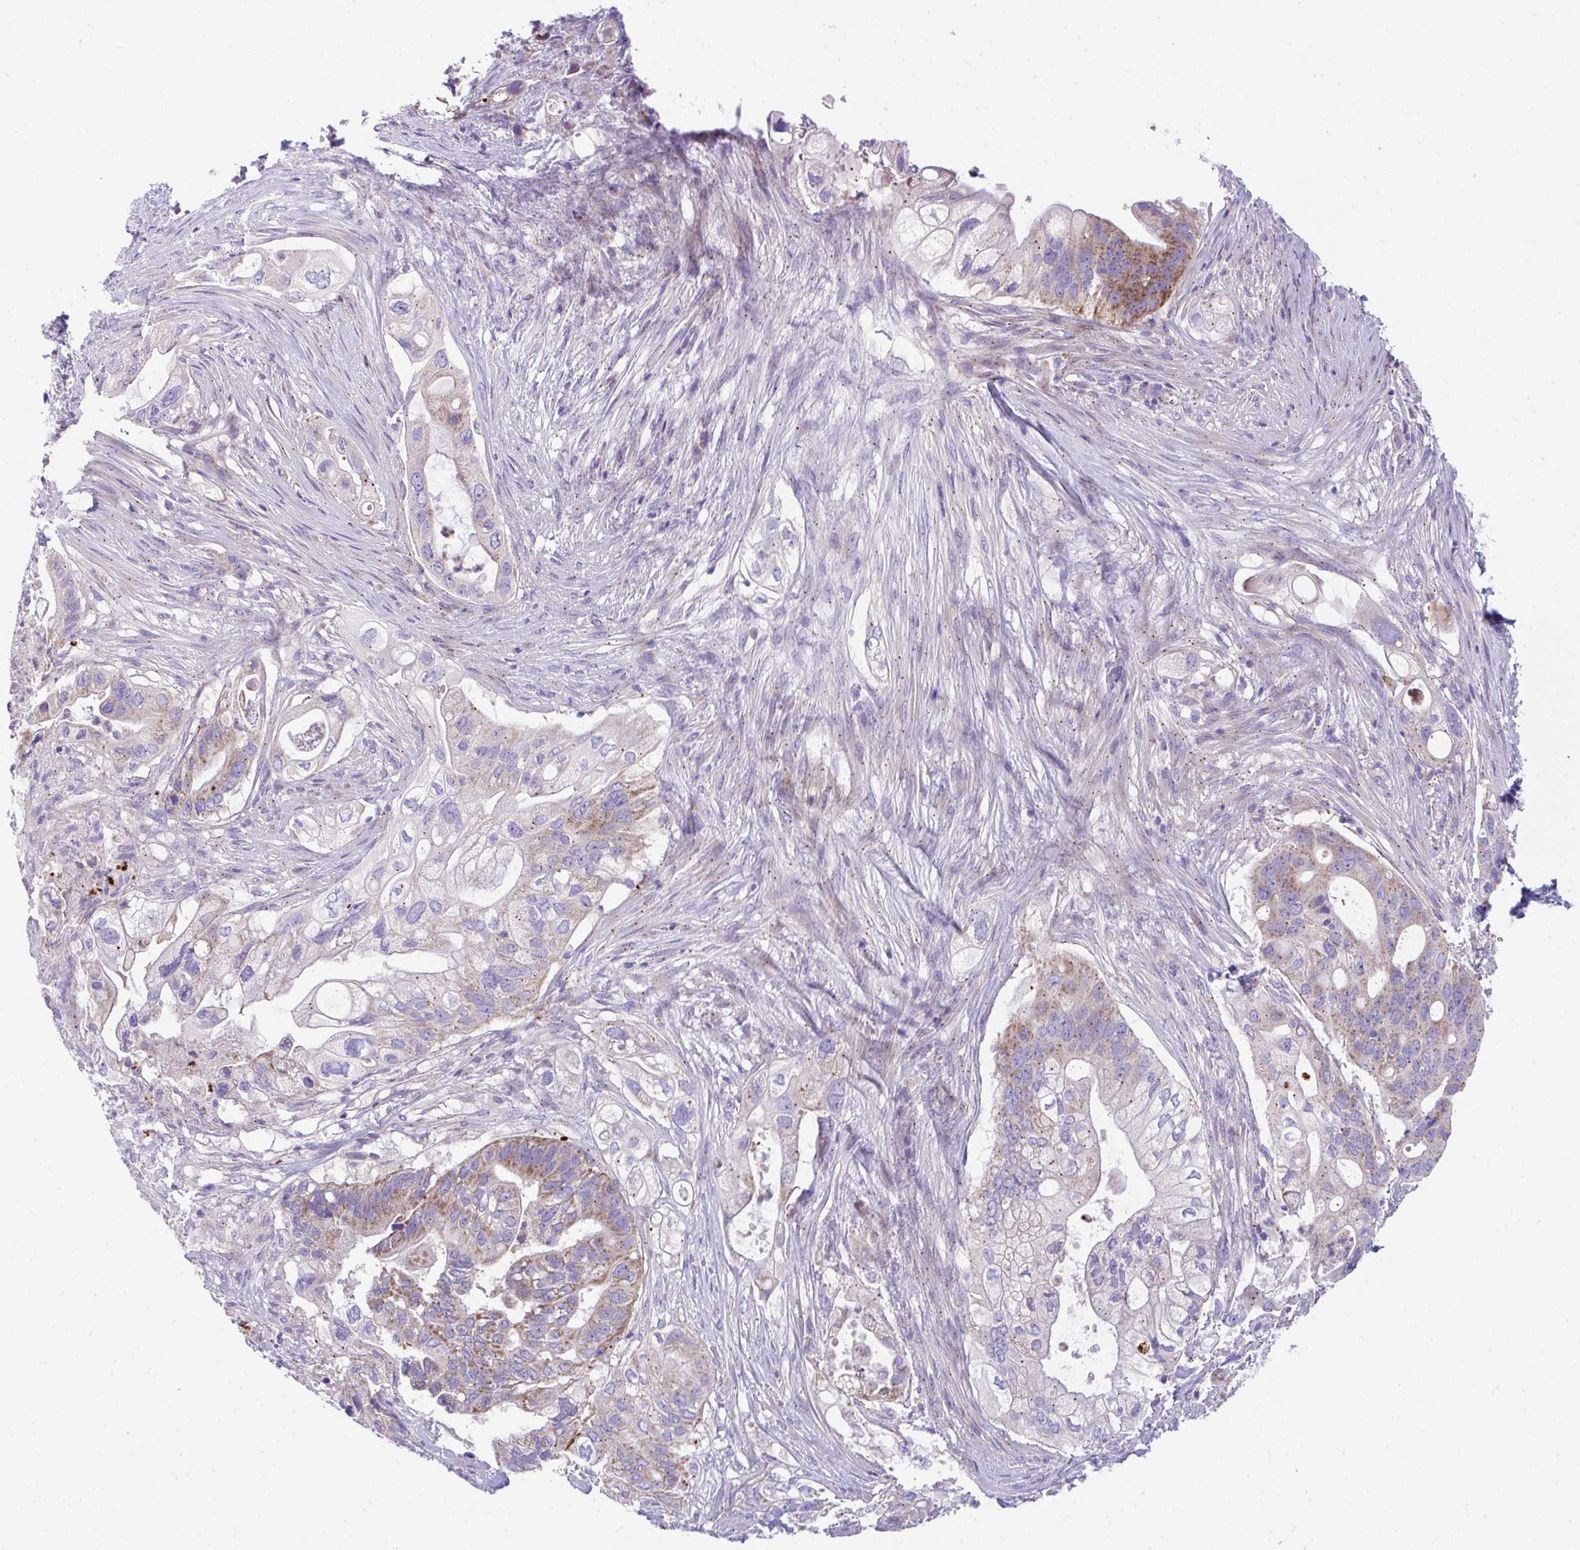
{"staining": {"intensity": "weak", "quantity": "<25%", "location": "cytoplasmic/membranous"}, "tissue": "pancreatic cancer", "cell_type": "Tumor cells", "image_type": "cancer", "snomed": [{"axis": "morphology", "description": "Adenocarcinoma, NOS"}, {"axis": "topography", "description": "Pancreas"}], "caption": "High power microscopy histopathology image of an IHC image of pancreatic cancer, revealing no significant expression in tumor cells. (Stains: DAB (3,3'-diaminobenzidine) immunohistochemistry with hematoxylin counter stain, Microscopy: brightfield microscopy at high magnification).", "gene": "MRPS16", "patient": {"sex": "female", "age": 72}}